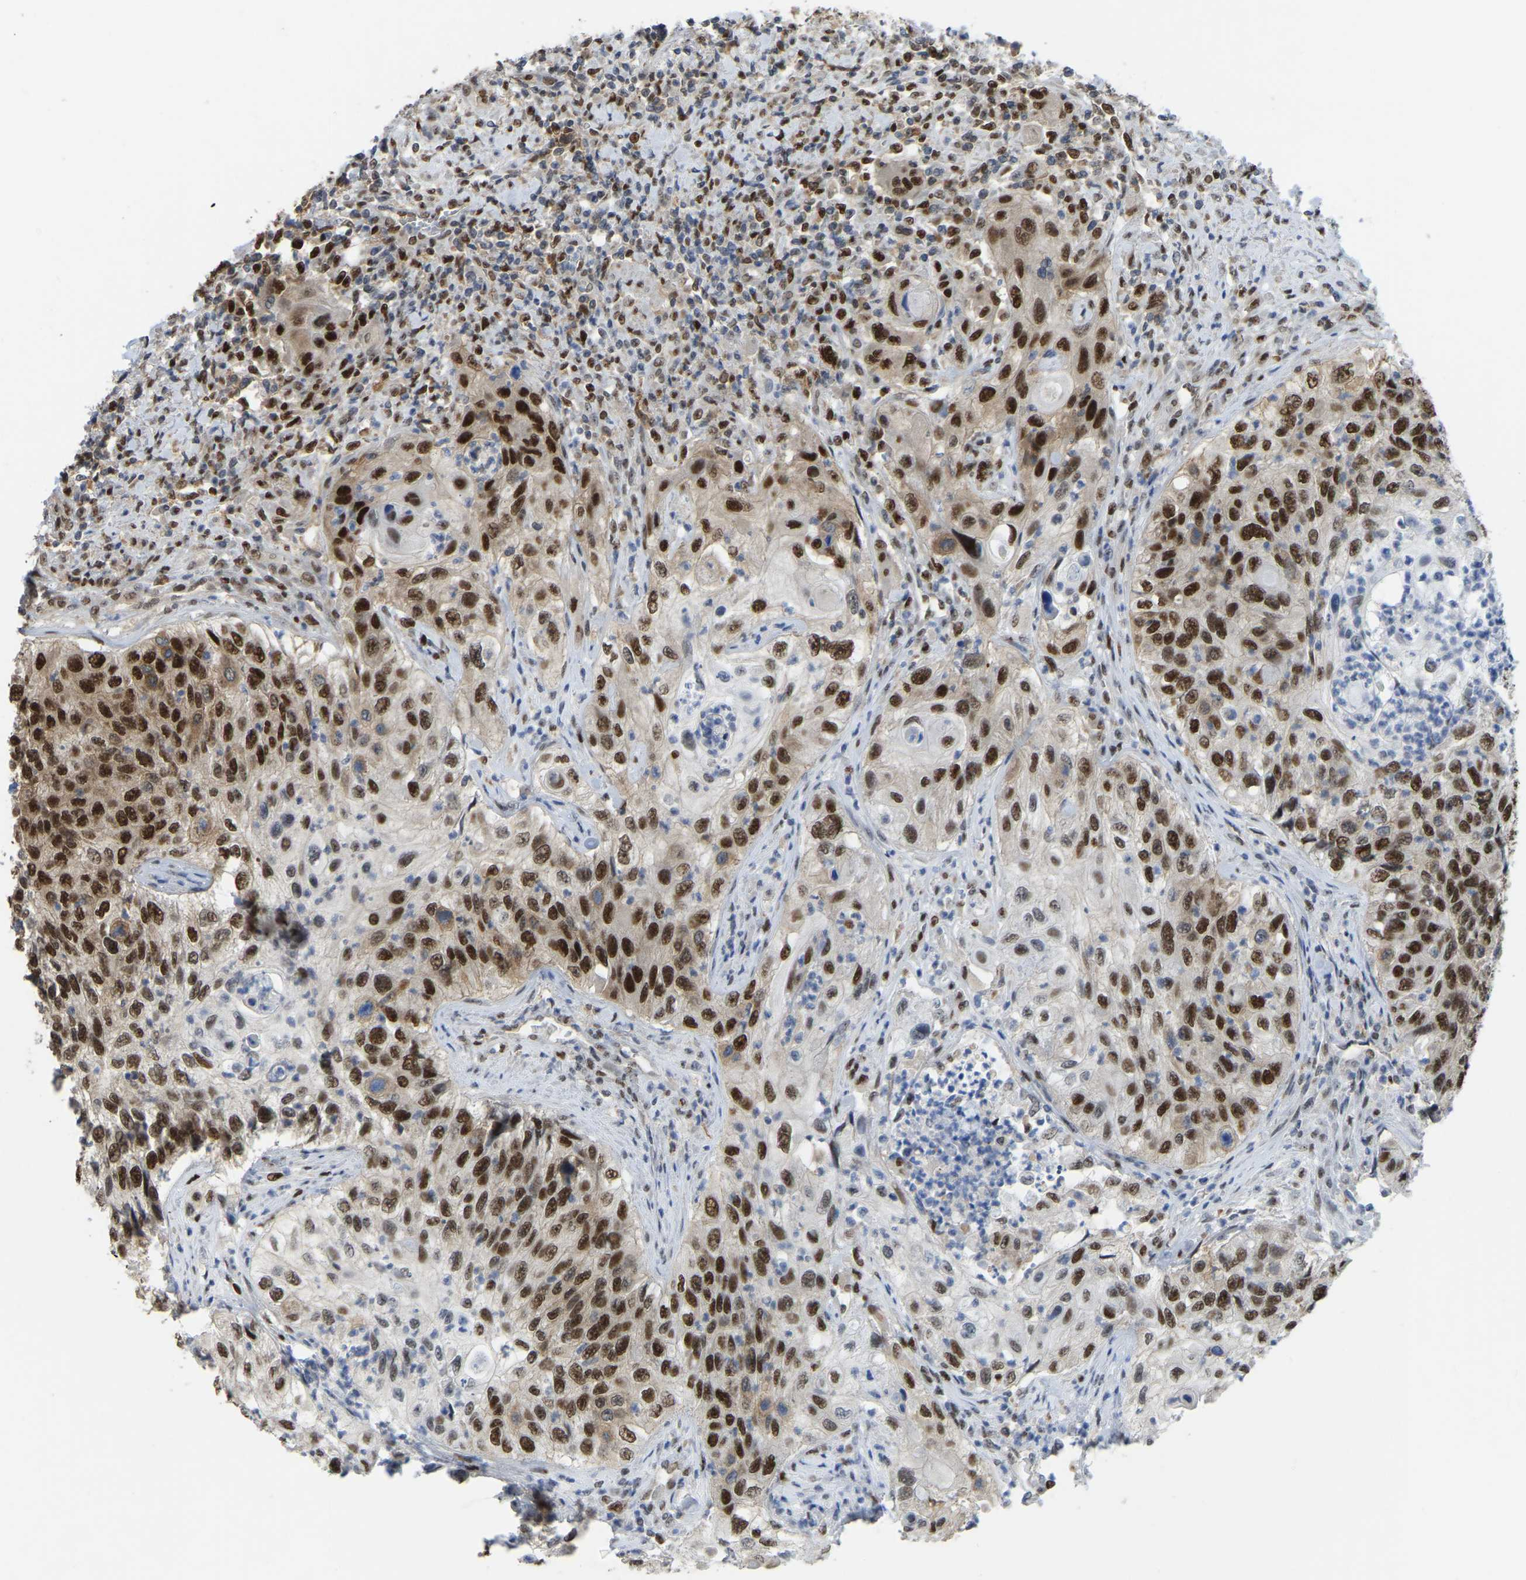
{"staining": {"intensity": "strong", "quantity": ">75%", "location": "nuclear"}, "tissue": "urothelial cancer", "cell_type": "Tumor cells", "image_type": "cancer", "snomed": [{"axis": "morphology", "description": "Urothelial carcinoma, High grade"}, {"axis": "topography", "description": "Urinary bladder"}], "caption": "Human urothelial carcinoma (high-grade) stained with a brown dye demonstrates strong nuclear positive positivity in approximately >75% of tumor cells.", "gene": "KLRG2", "patient": {"sex": "female", "age": 60}}